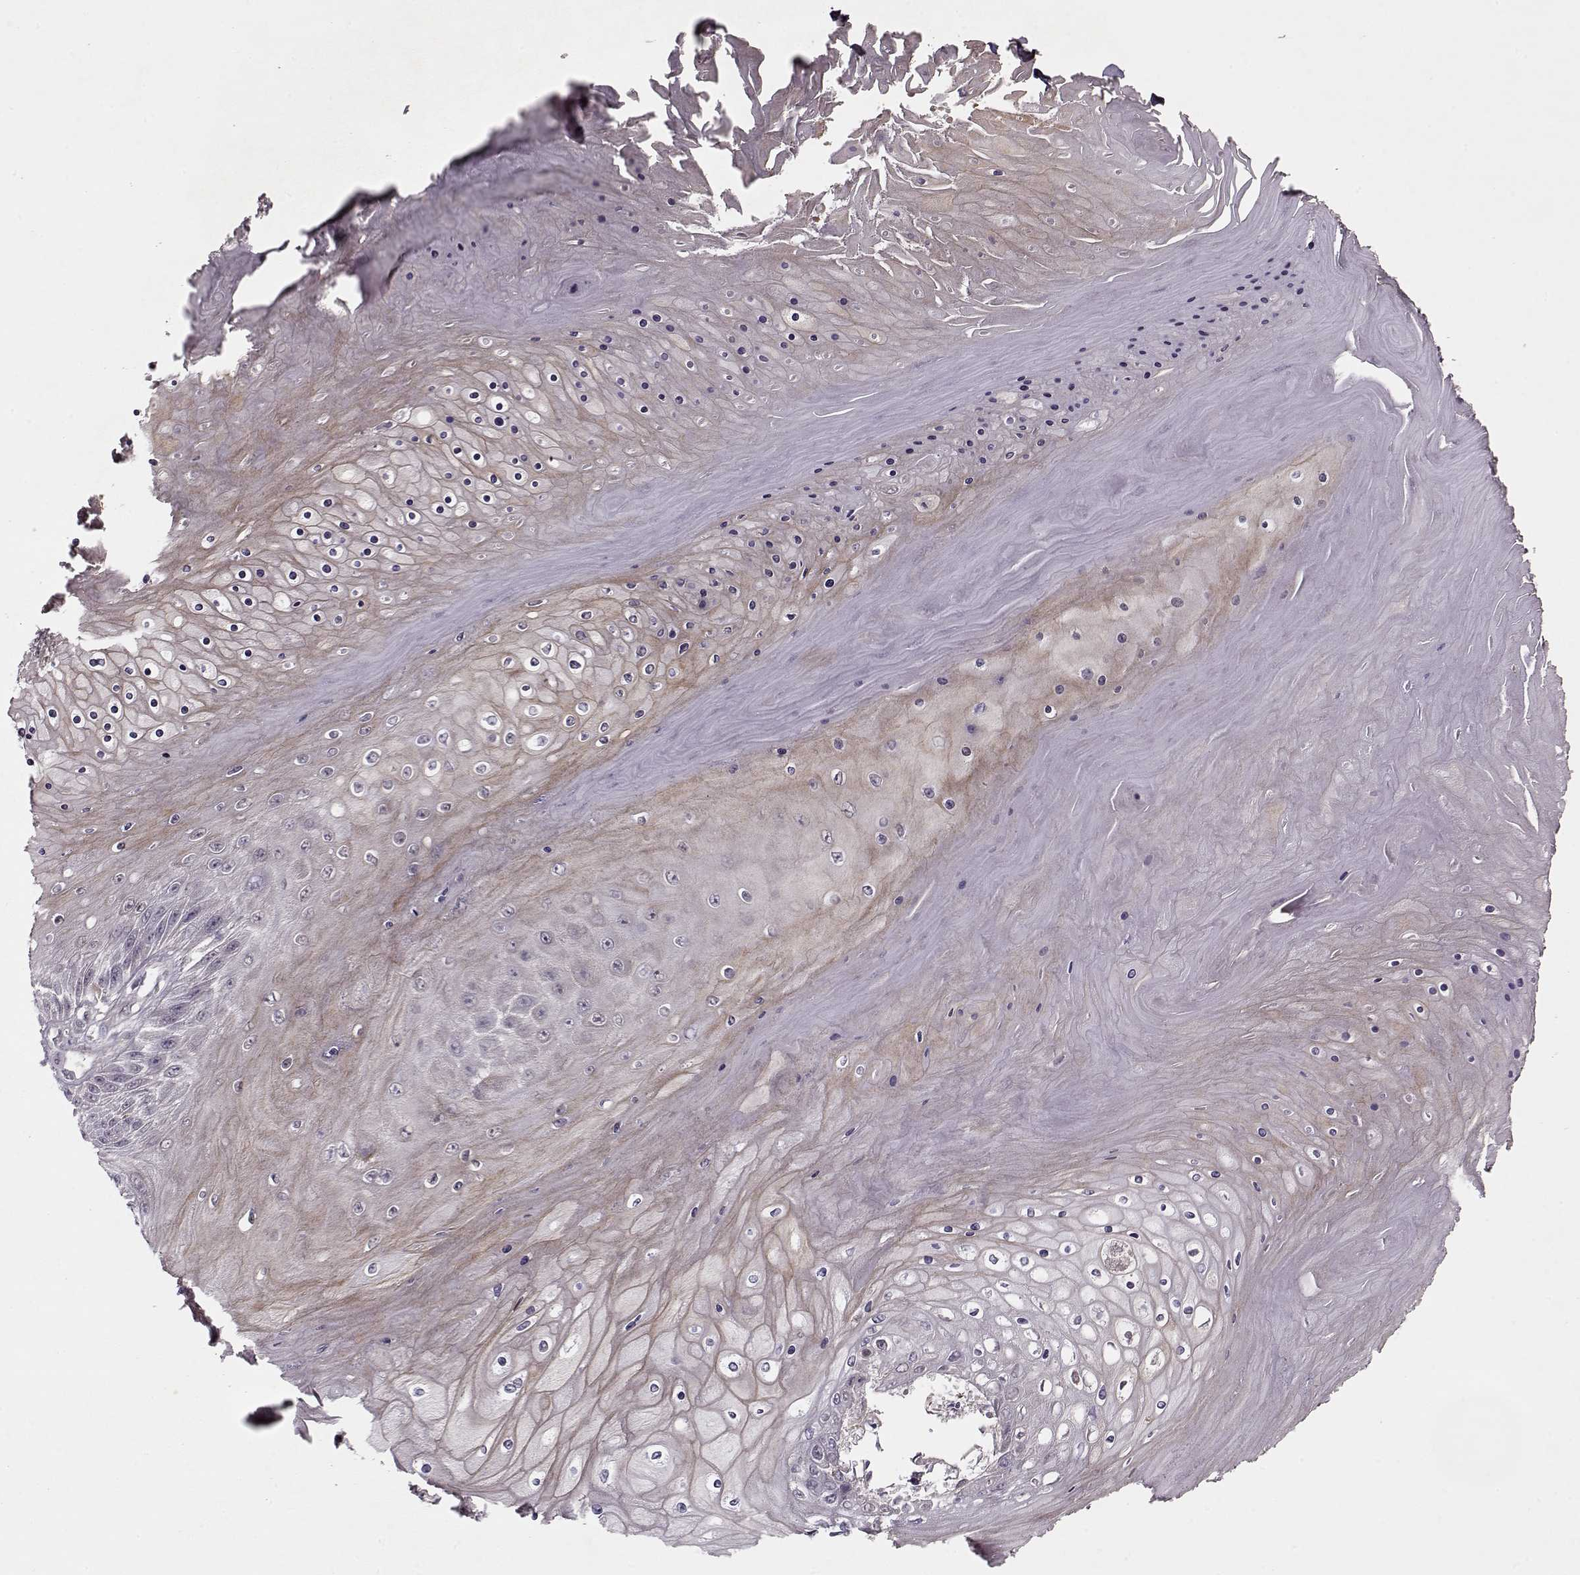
{"staining": {"intensity": "weak", "quantity": "25%-75%", "location": "cytoplasmic/membranous"}, "tissue": "skin cancer", "cell_type": "Tumor cells", "image_type": "cancer", "snomed": [{"axis": "morphology", "description": "Squamous cell carcinoma, NOS"}, {"axis": "topography", "description": "Skin"}], "caption": "Brown immunohistochemical staining in squamous cell carcinoma (skin) exhibits weak cytoplasmic/membranous positivity in approximately 25%-75% of tumor cells.", "gene": "DENND4B", "patient": {"sex": "male", "age": 62}}